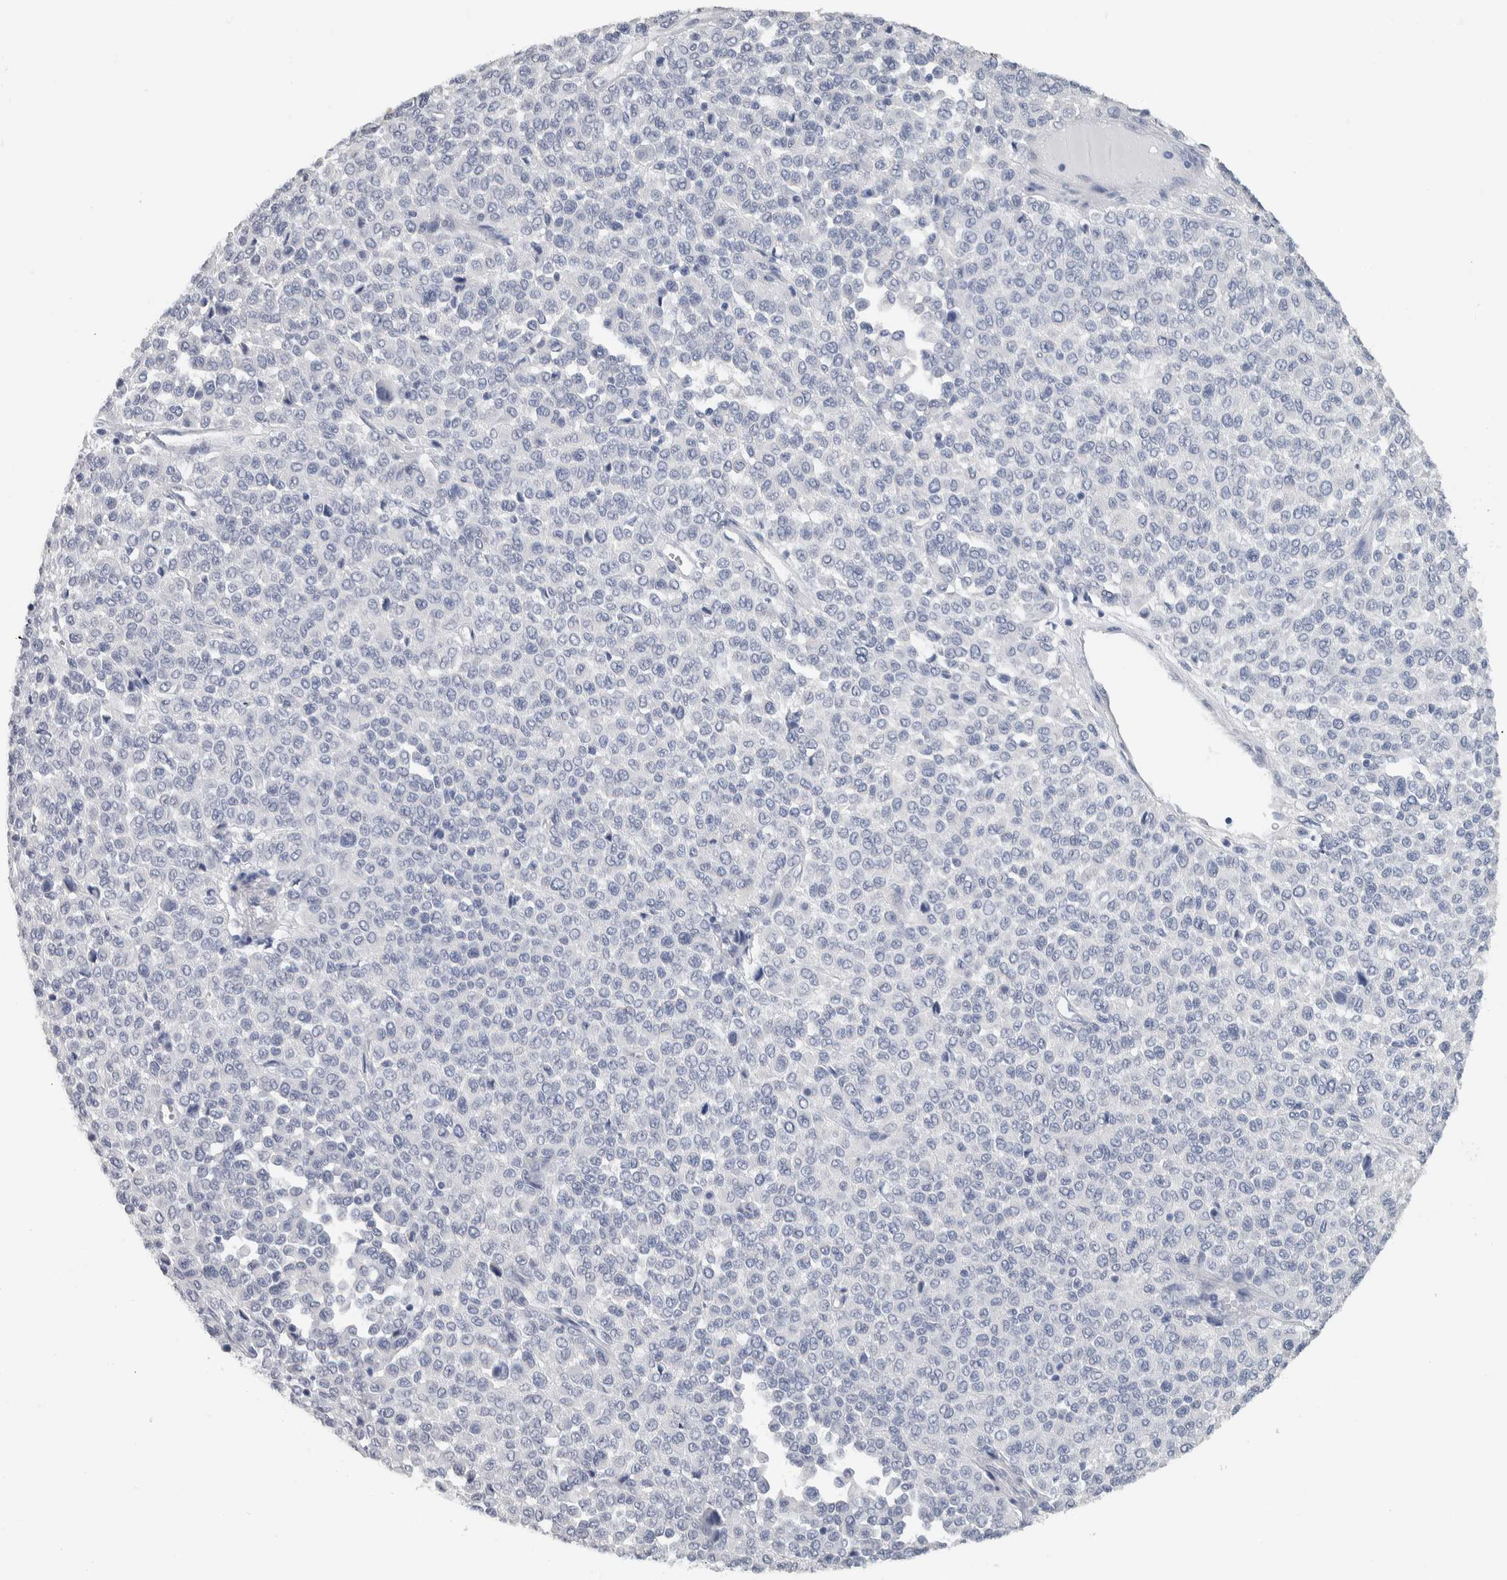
{"staining": {"intensity": "negative", "quantity": "none", "location": "none"}, "tissue": "melanoma", "cell_type": "Tumor cells", "image_type": "cancer", "snomed": [{"axis": "morphology", "description": "Malignant melanoma, Metastatic site"}, {"axis": "topography", "description": "Pancreas"}], "caption": "The immunohistochemistry (IHC) micrograph has no significant expression in tumor cells of melanoma tissue. (DAB (3,3'-diaminobenzidine) IHC visualized using brightfield microscopy, high magnification).", "gene": "NEFM", "patient": {"sex": "female", "age": 30}}